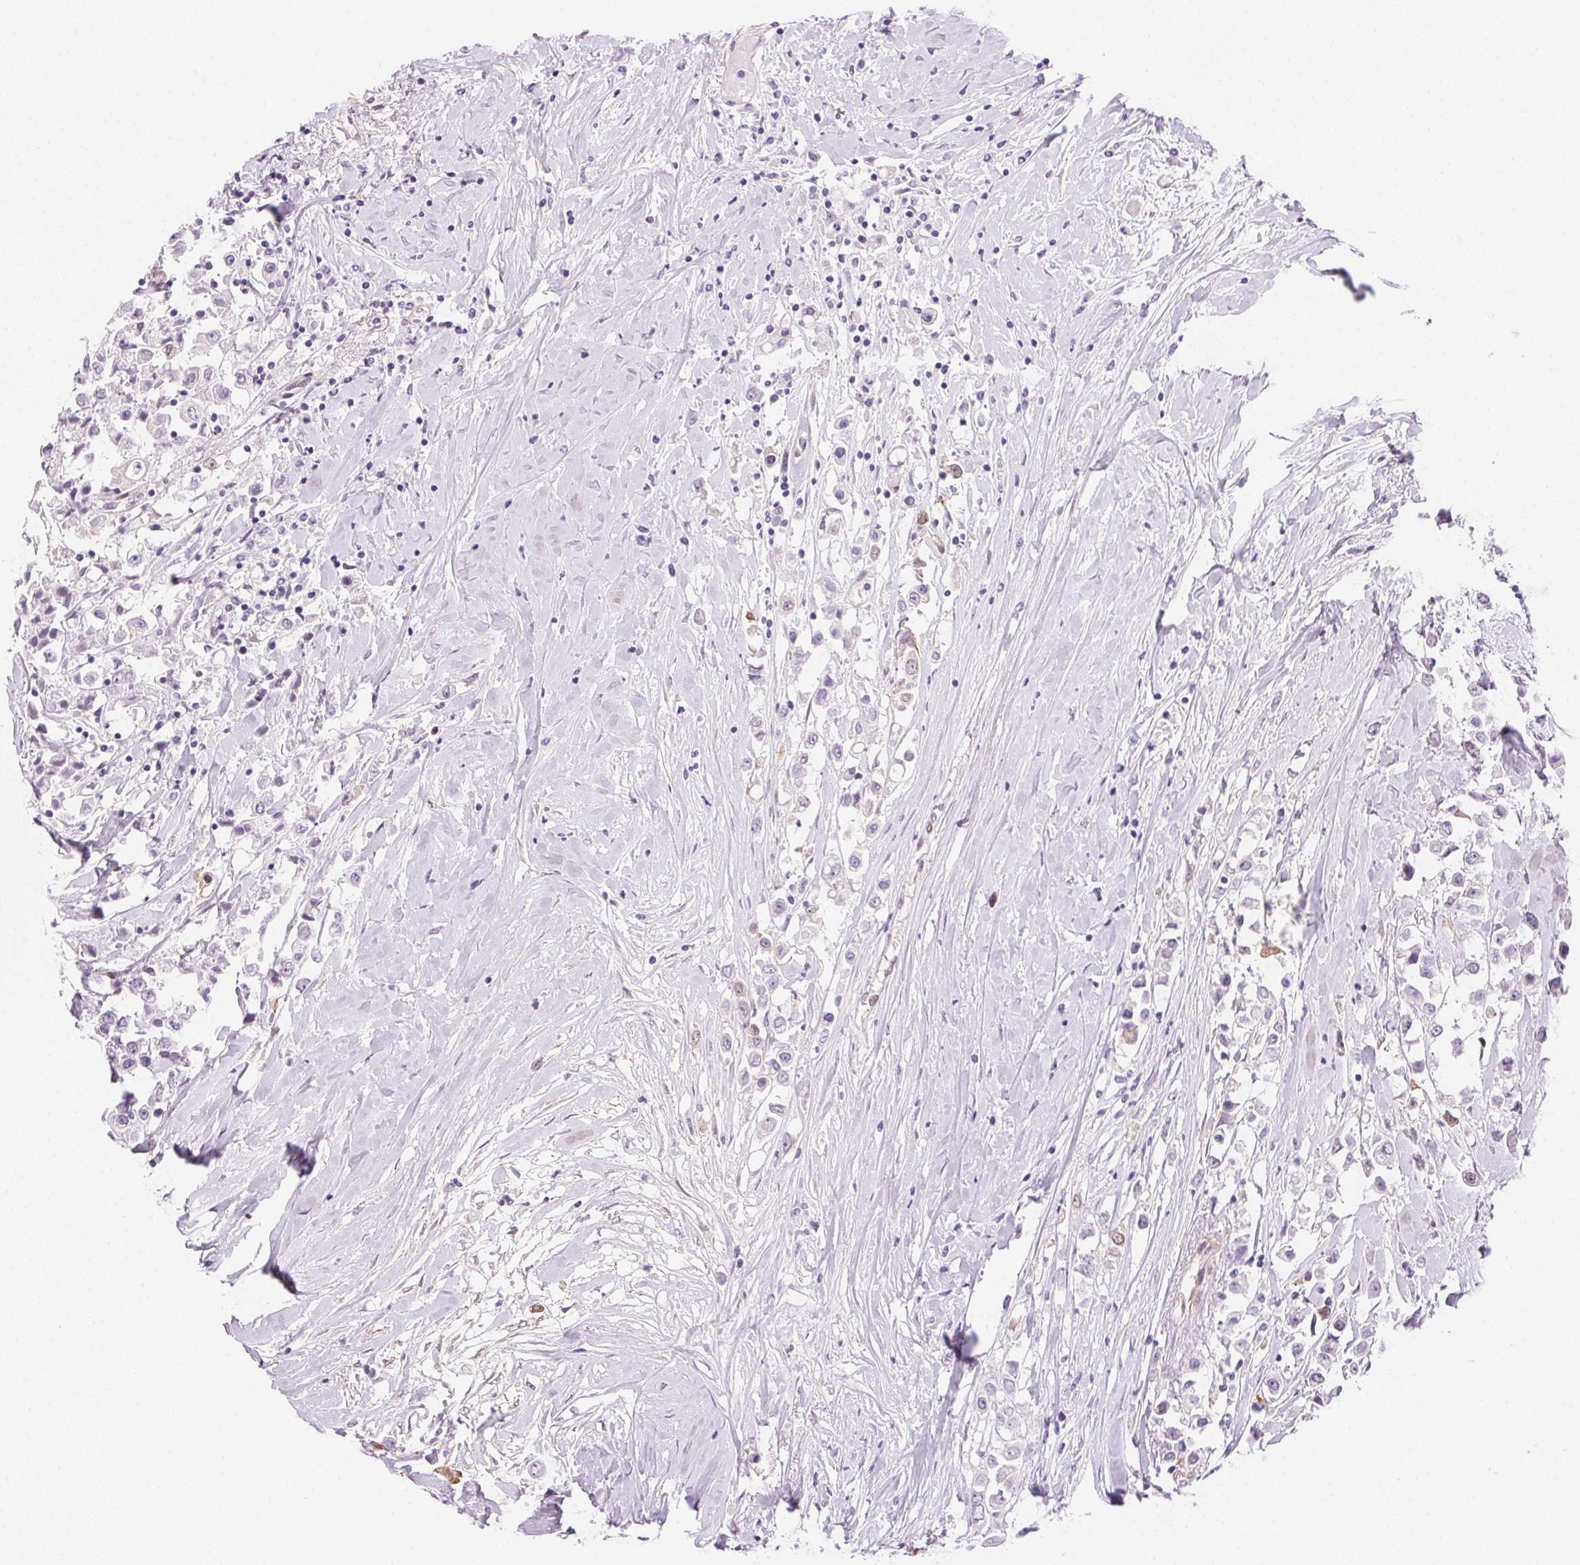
{"staining": {"intensity": "weak", "quantity": "<25%", "location": "nuclear"}, "tissue": "breast cancer", "cell_type": "Tumor cells", "image_type": "cancer", "snomed": [{"axis": "morphology", "description": "Duct carcinoma"}, {"axis": "topography", "description": "Breast"}], "caption": "This photomicrograph is of breast cancer stained with IHC to label a protein in brown with the nuclei are counter-stained blue. There is no expression in tumor cells. Nuclei are stained in blue.", "gene": "SMTN", "patient": {"sex": "female", "age": 61}}